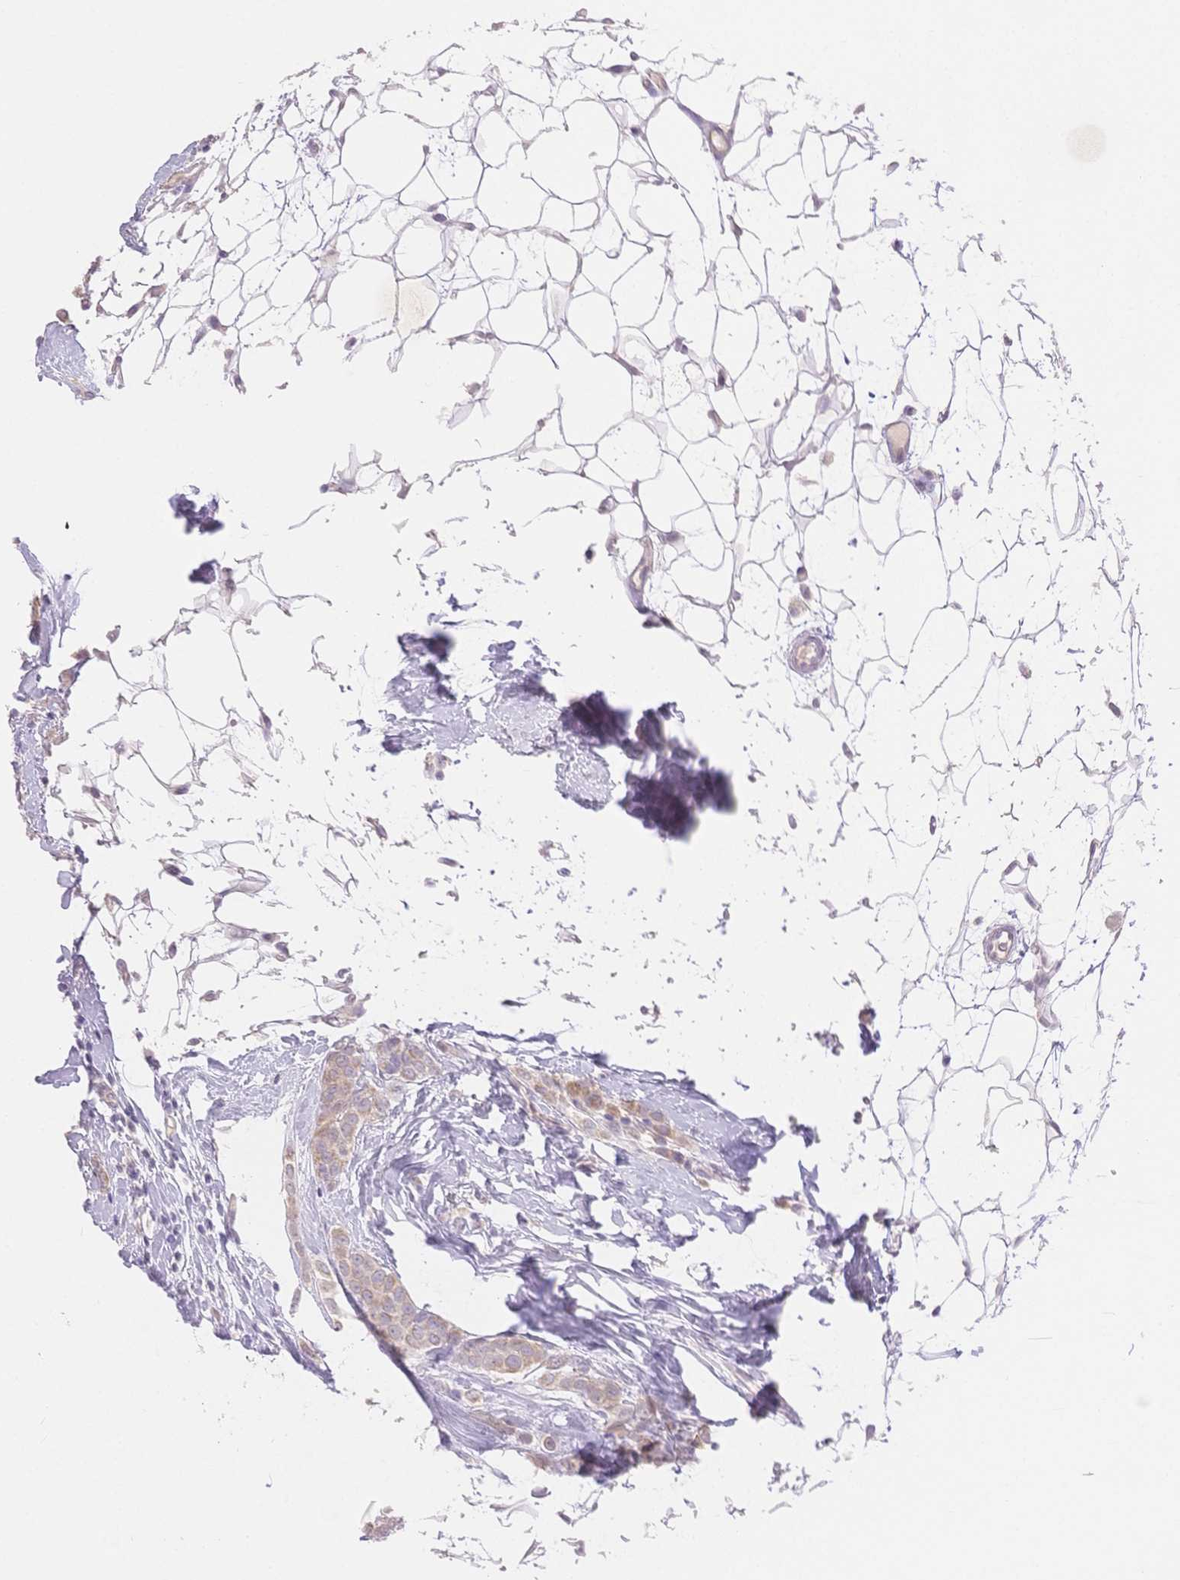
{"staining": {"intensity": "weak", "quantity": ">75%", "location": "cytoplasmic/membranous"}, "tissue": "breast cancer", "cell_type": "Tumor cells", "image_type": "cancer", "snomed": [{"axis": "morphology", "description": "Lobular carcinoma"}, {"axis": "topography", "description": "Breast"}], "caption": "Immunohistochemistry of human breast cancer (lobular carcinoma) displays low levels of weak cytoplasmic/membranous expression in about >75% of tumor cells.", "gene": "SUV39H2", "patient": {"sex": "female", "age": 49}}